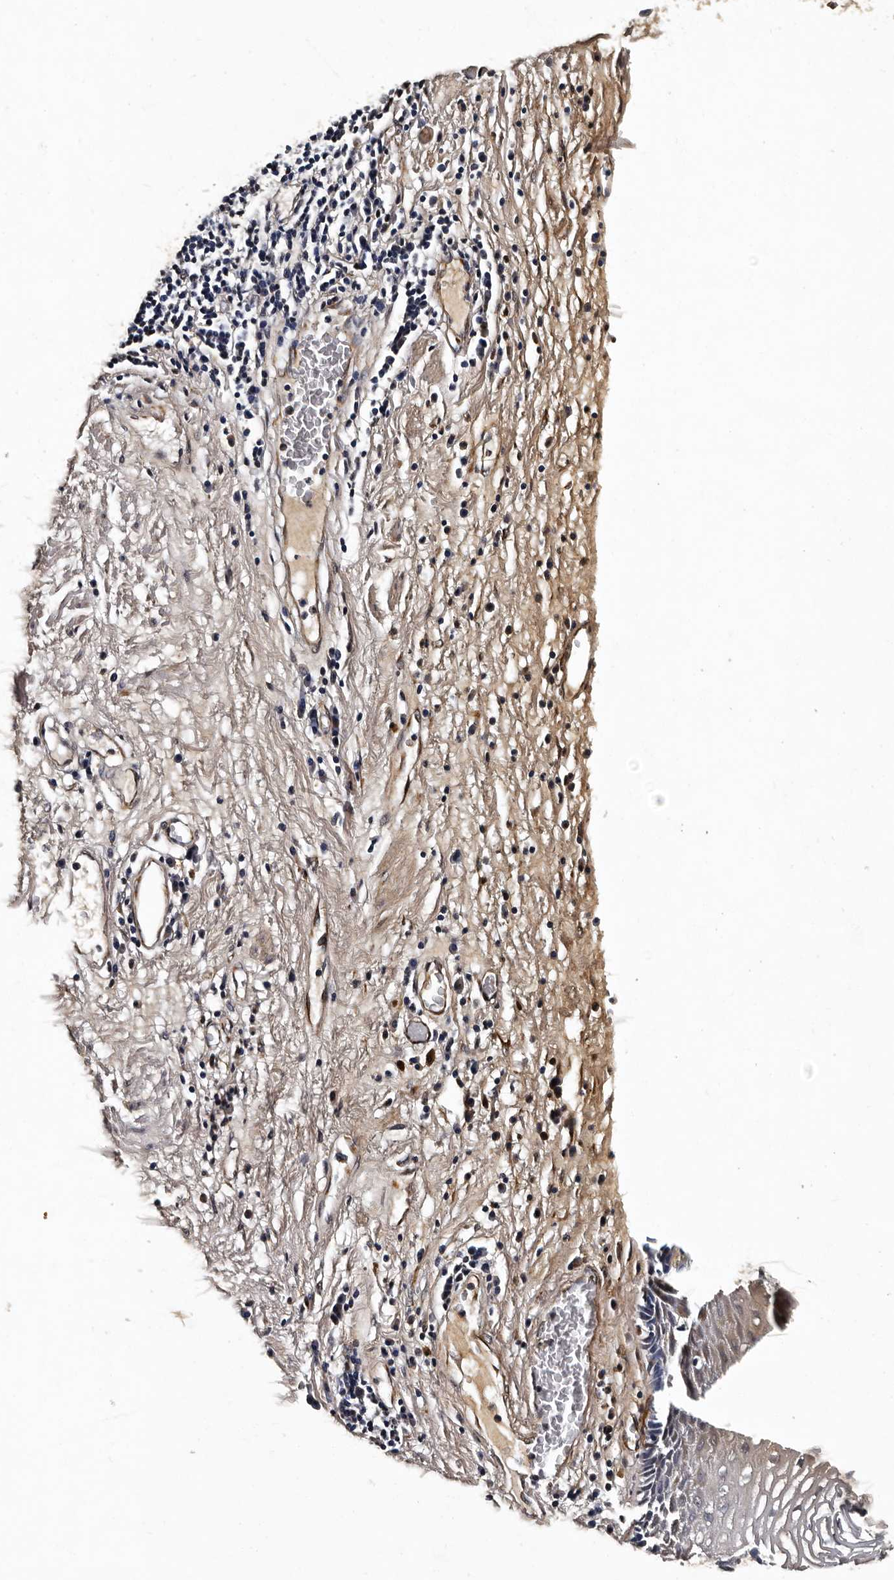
{"staining": {"intensity": "moderate", "quantity": "<25%", "location": "cytoplasmic/membranous"}, "tissue": "esophagus", "cell_type": "Squamous epithelial cells", "image_type": "normal", "snomed": [{"axis": "morphology", "description": "Normal tissue, NOS"}, {"axis": "morphology", "description": "Adenocarcinoma, NOS"}, {"axis": "topography", "description": "Esophagus"}], "caption": "Normal esophagus displays moderate cytoplasmic/membranous positivity in about <25% of squamous epithelial cells, visualized by immunohistochemistry.", "gene": "CPNE3", "patient": {"sex": "male", "age": 62}}